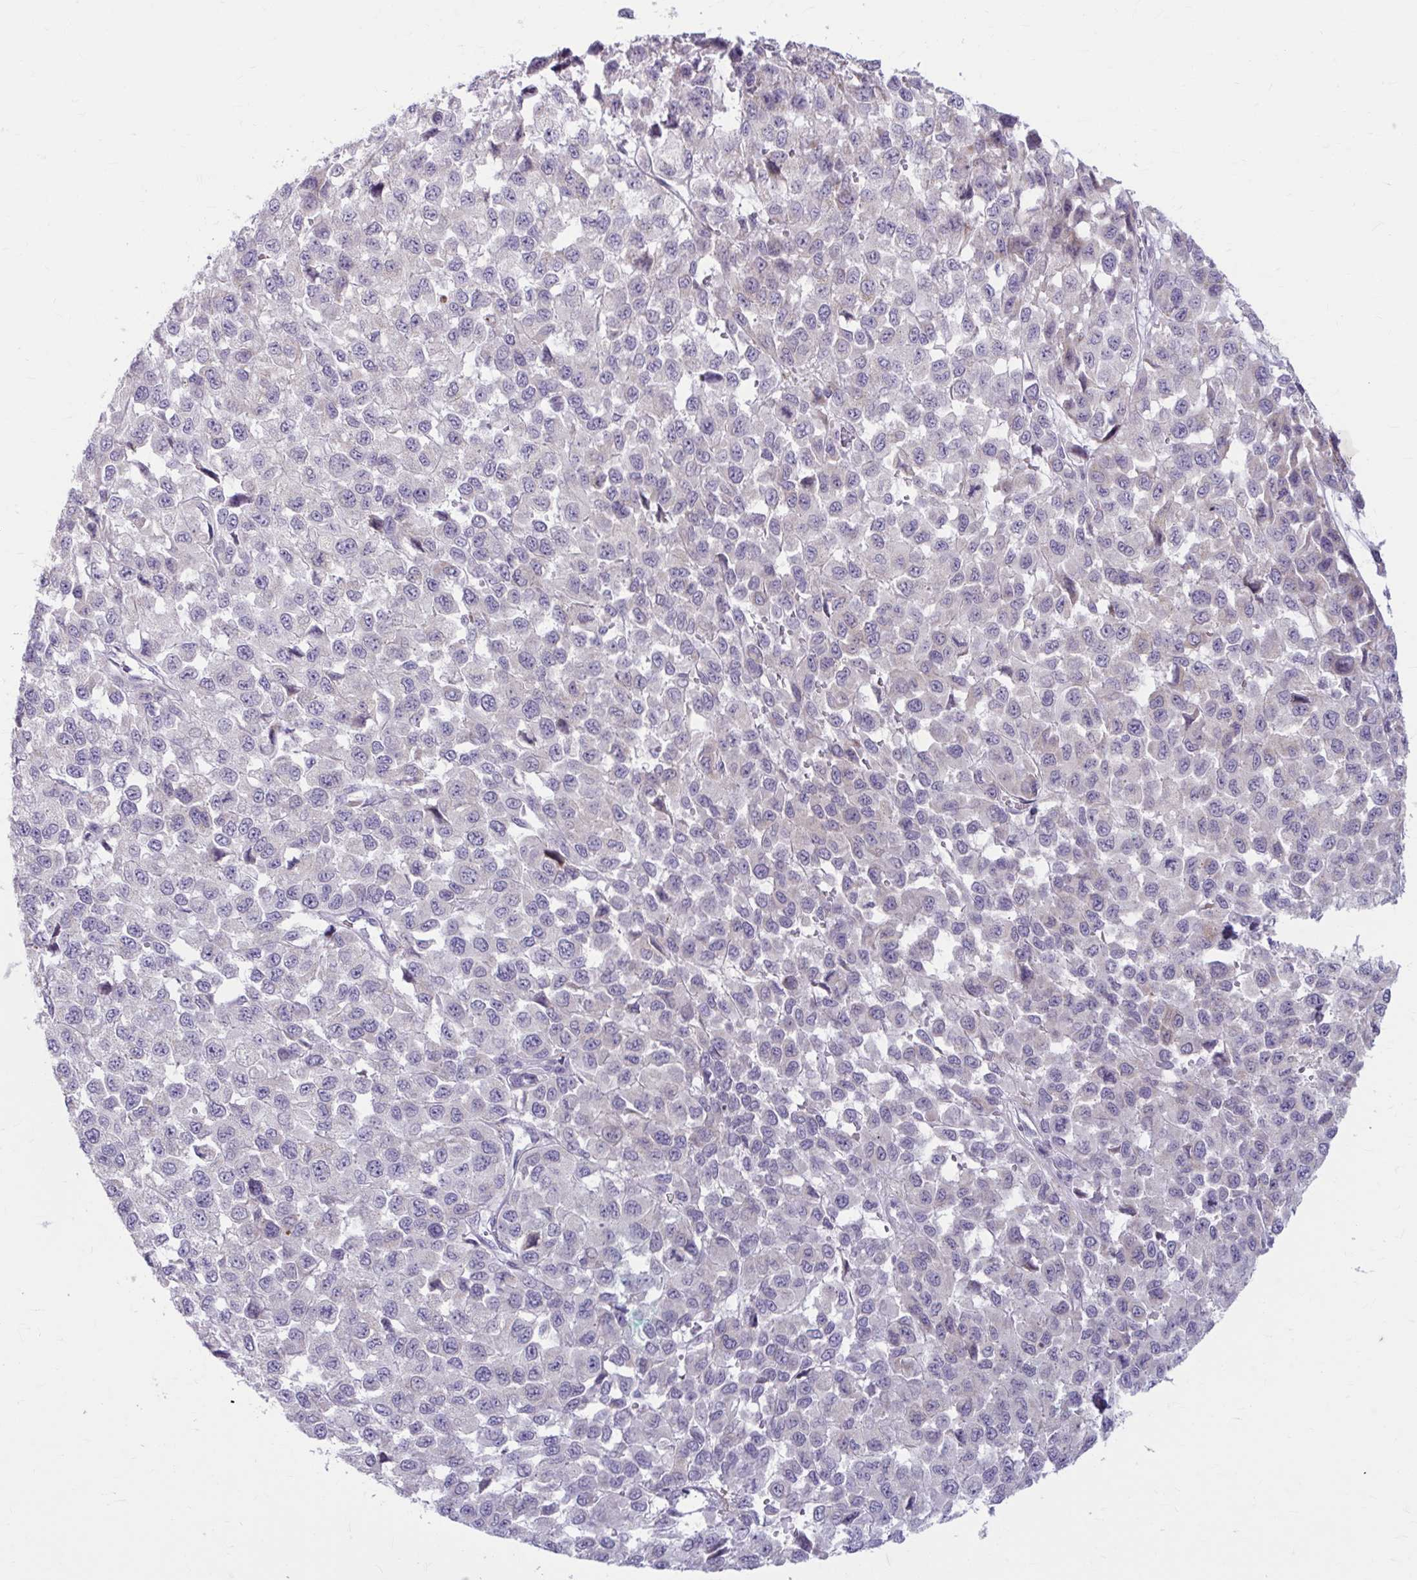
{"staining": {"intensity": "negative", "quantity": "none", "location": "none"}, "tissue": "melanoma", "cell_type": "Tumor cells", "image_type": "cancer", "snomed": [{"axis": "morphology", "description": "Malignant melanoma, NOS"}, {"axis": "topography", "description": "Skin"}], "caption": "Tumor cells show no significant staining in malignant melanoma.", "gene": "MSMO1", "patient": {"sex": "male", "age": 62}}